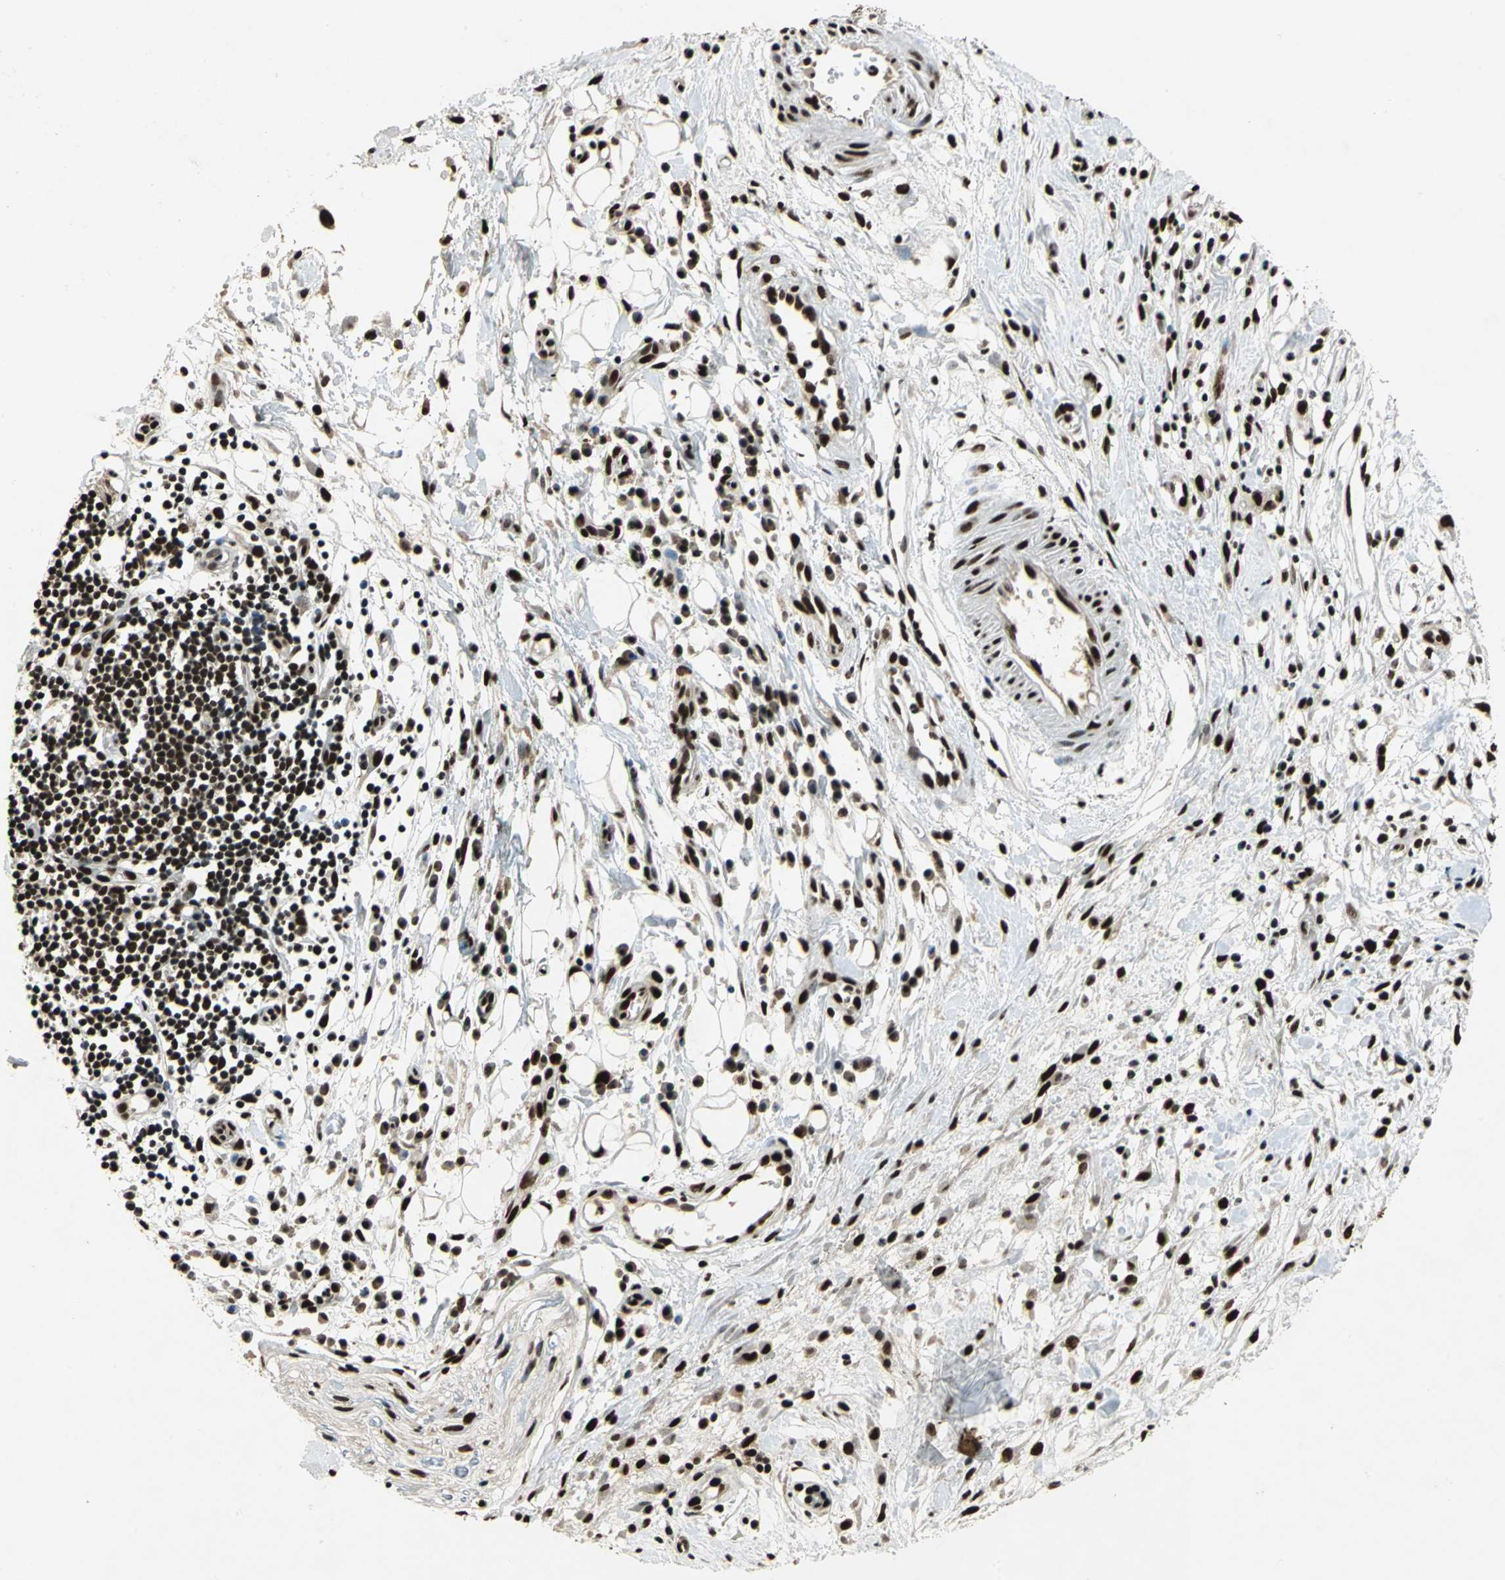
{"staining": {"intensity": "strong", "quantity": ">75%", "location": "nuclear"}, "tissue": "pancreatic cancer", "cell_type": "Tumor cells", "image_type": "cancer", "snomed": [{"axis": "morphology", "description": "Adenocarcinoma, NOS"}, {"axis": "topography", "description": "Pancreas"}], "caption": "Approximately >75% of tumor cells in human adenocarcinoma (pancreatic) reveal strong nuclear protein staining as visualized by brown immunohistochemical staining.", "gene": "MTA2", "patient": {"sex": "female", "age": 60}}